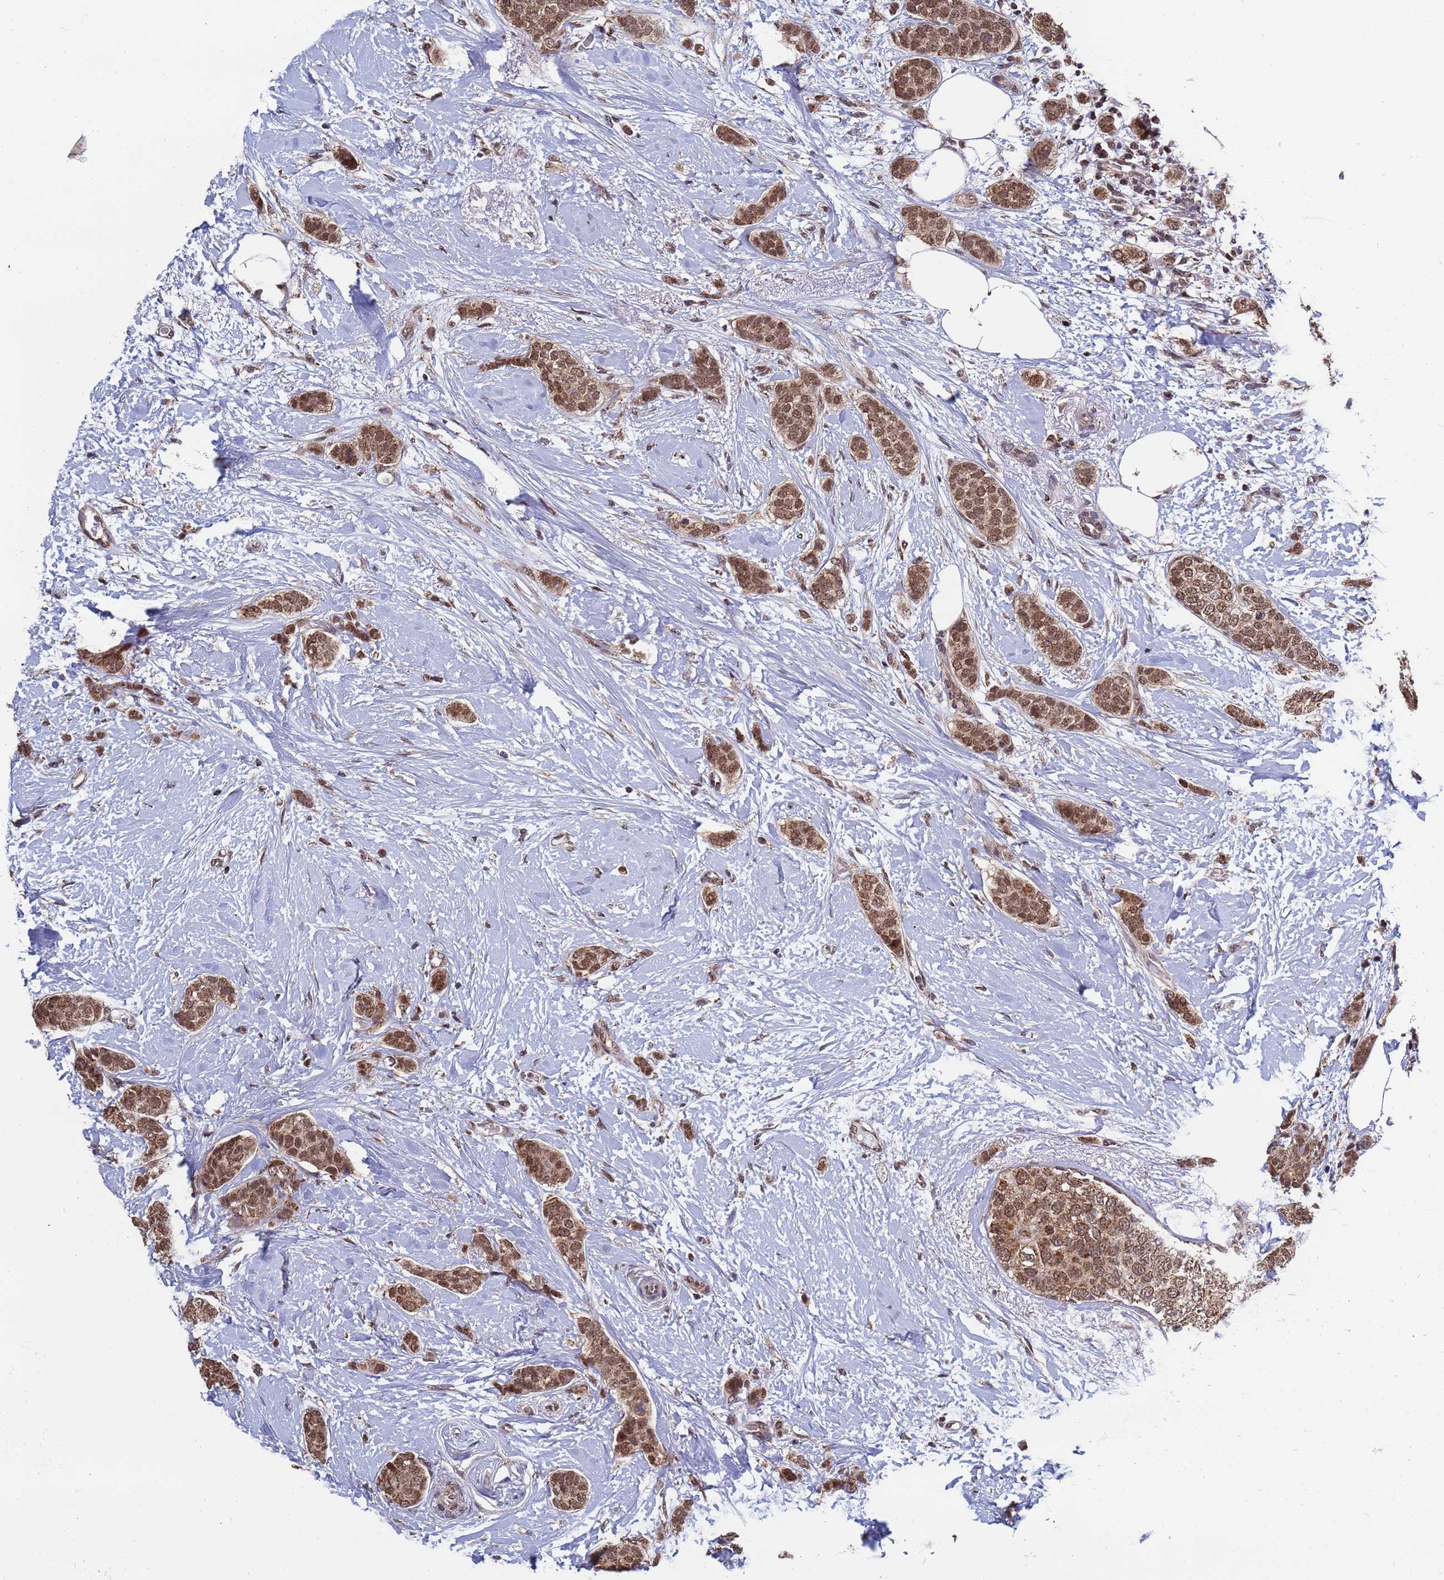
{"staining": {"intensity": "moderate", "quantity": ">75%", "location": "nuclear"}, "tissue": "breast cancer", "cell_type": "Tumor cells", "image_type": "cancer", "snomed": [{"axis": "morphology", "description": "Duct carcinoma"}, {"axis": "topography", "description": "Breast"}], "caption": "Immunohistochemical staining of human breast infiltrating ductal carcinoma exhibits medium levels of moderate nuclear protein staining in approximately >75% of tumor cells.", "gene": "DENND2B", "patient": {"sex": "female", "age": 72}}